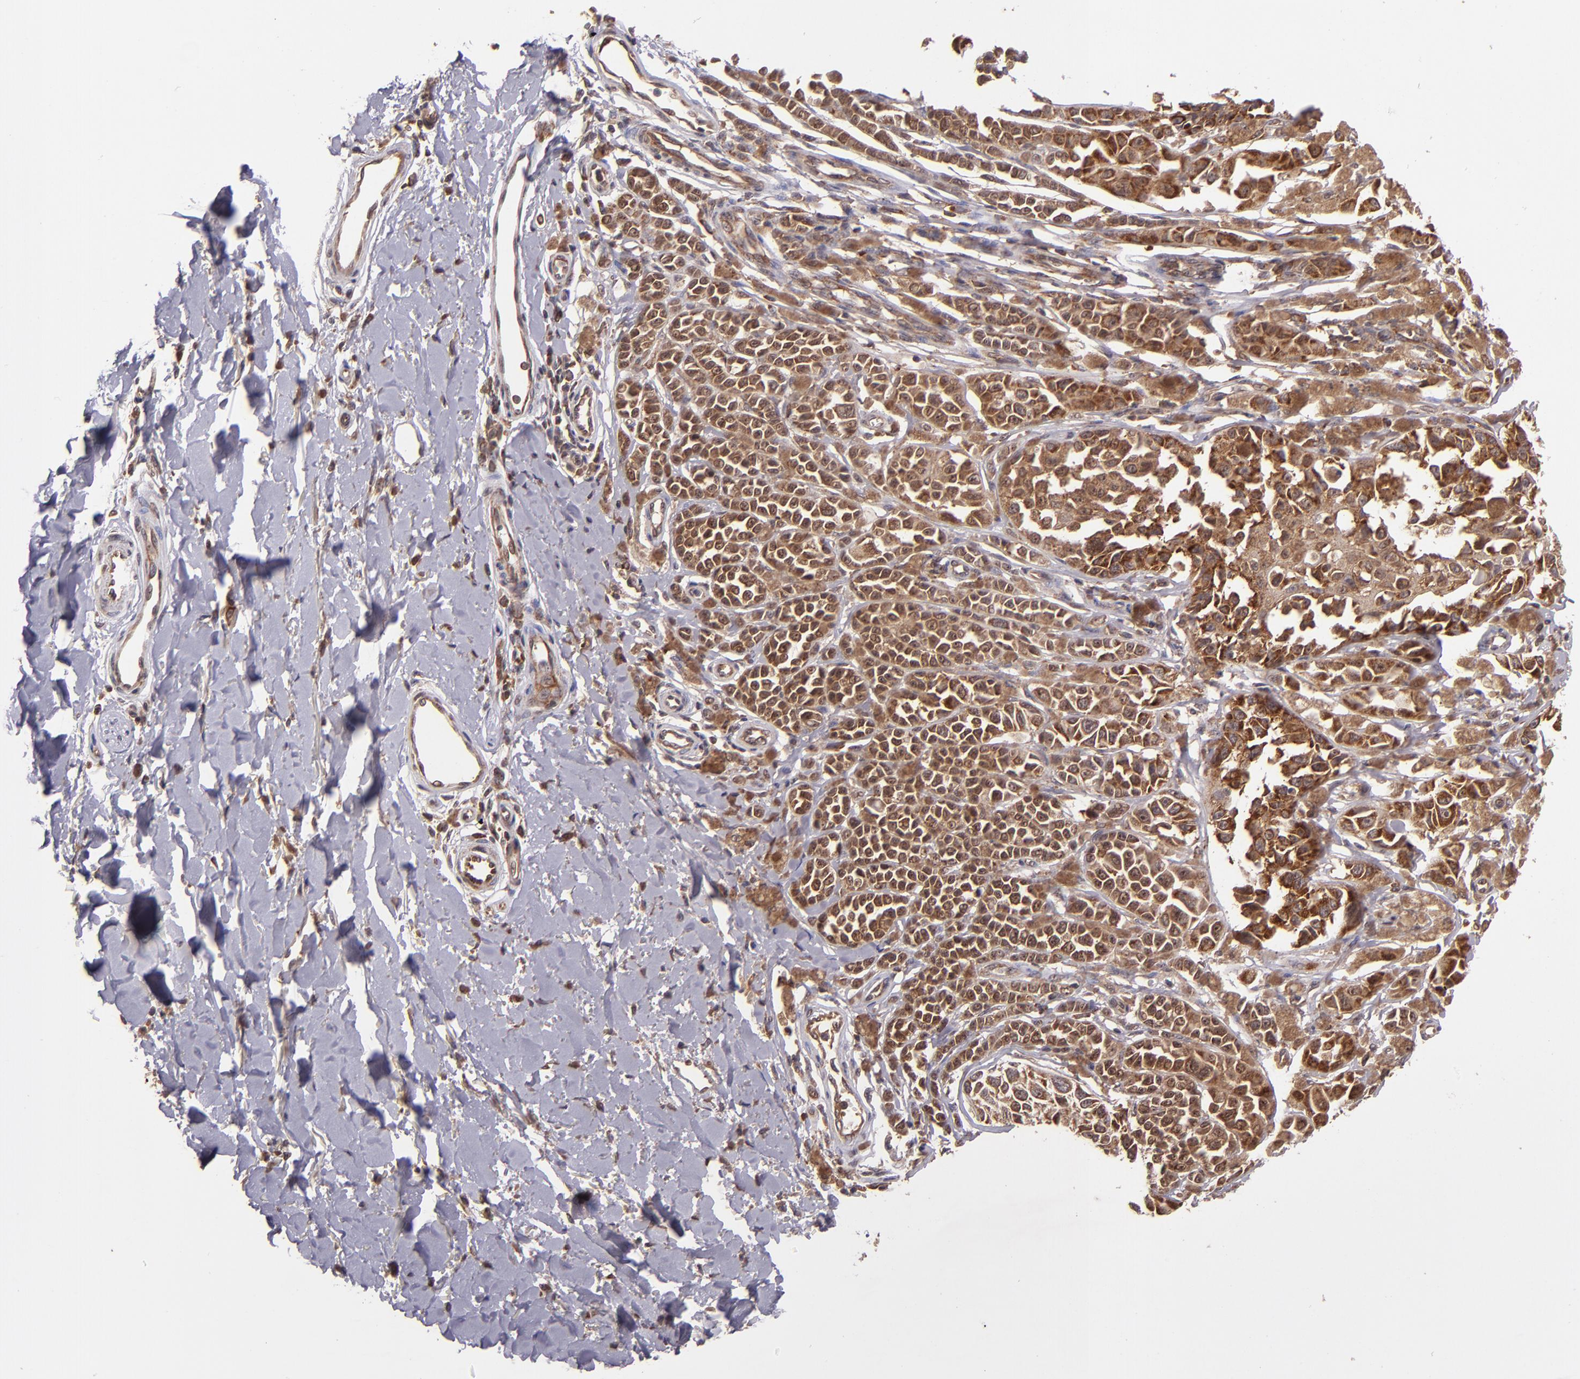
{"staining": {"intensity": "strong", "quantity": ">75%", "location": "cytoplasmic/membranous"}, "tissue": "melanoma", "cell_type": "Tumor cells", "image_type": "cancer", "snomed": [{"axis": "morphology", "description": "Malignant melanoma, NOS"}, {"axis": "topography", "description": "Skin"}], "caption": "IHC micrograph of malignant melanoma stained for a protein (brown), which shows high levels of strong cytoplasmic/membranous staining in about >75% of tumor cells.", "gene": "USP51", "patient": {"sex": "female", "age": 38}}